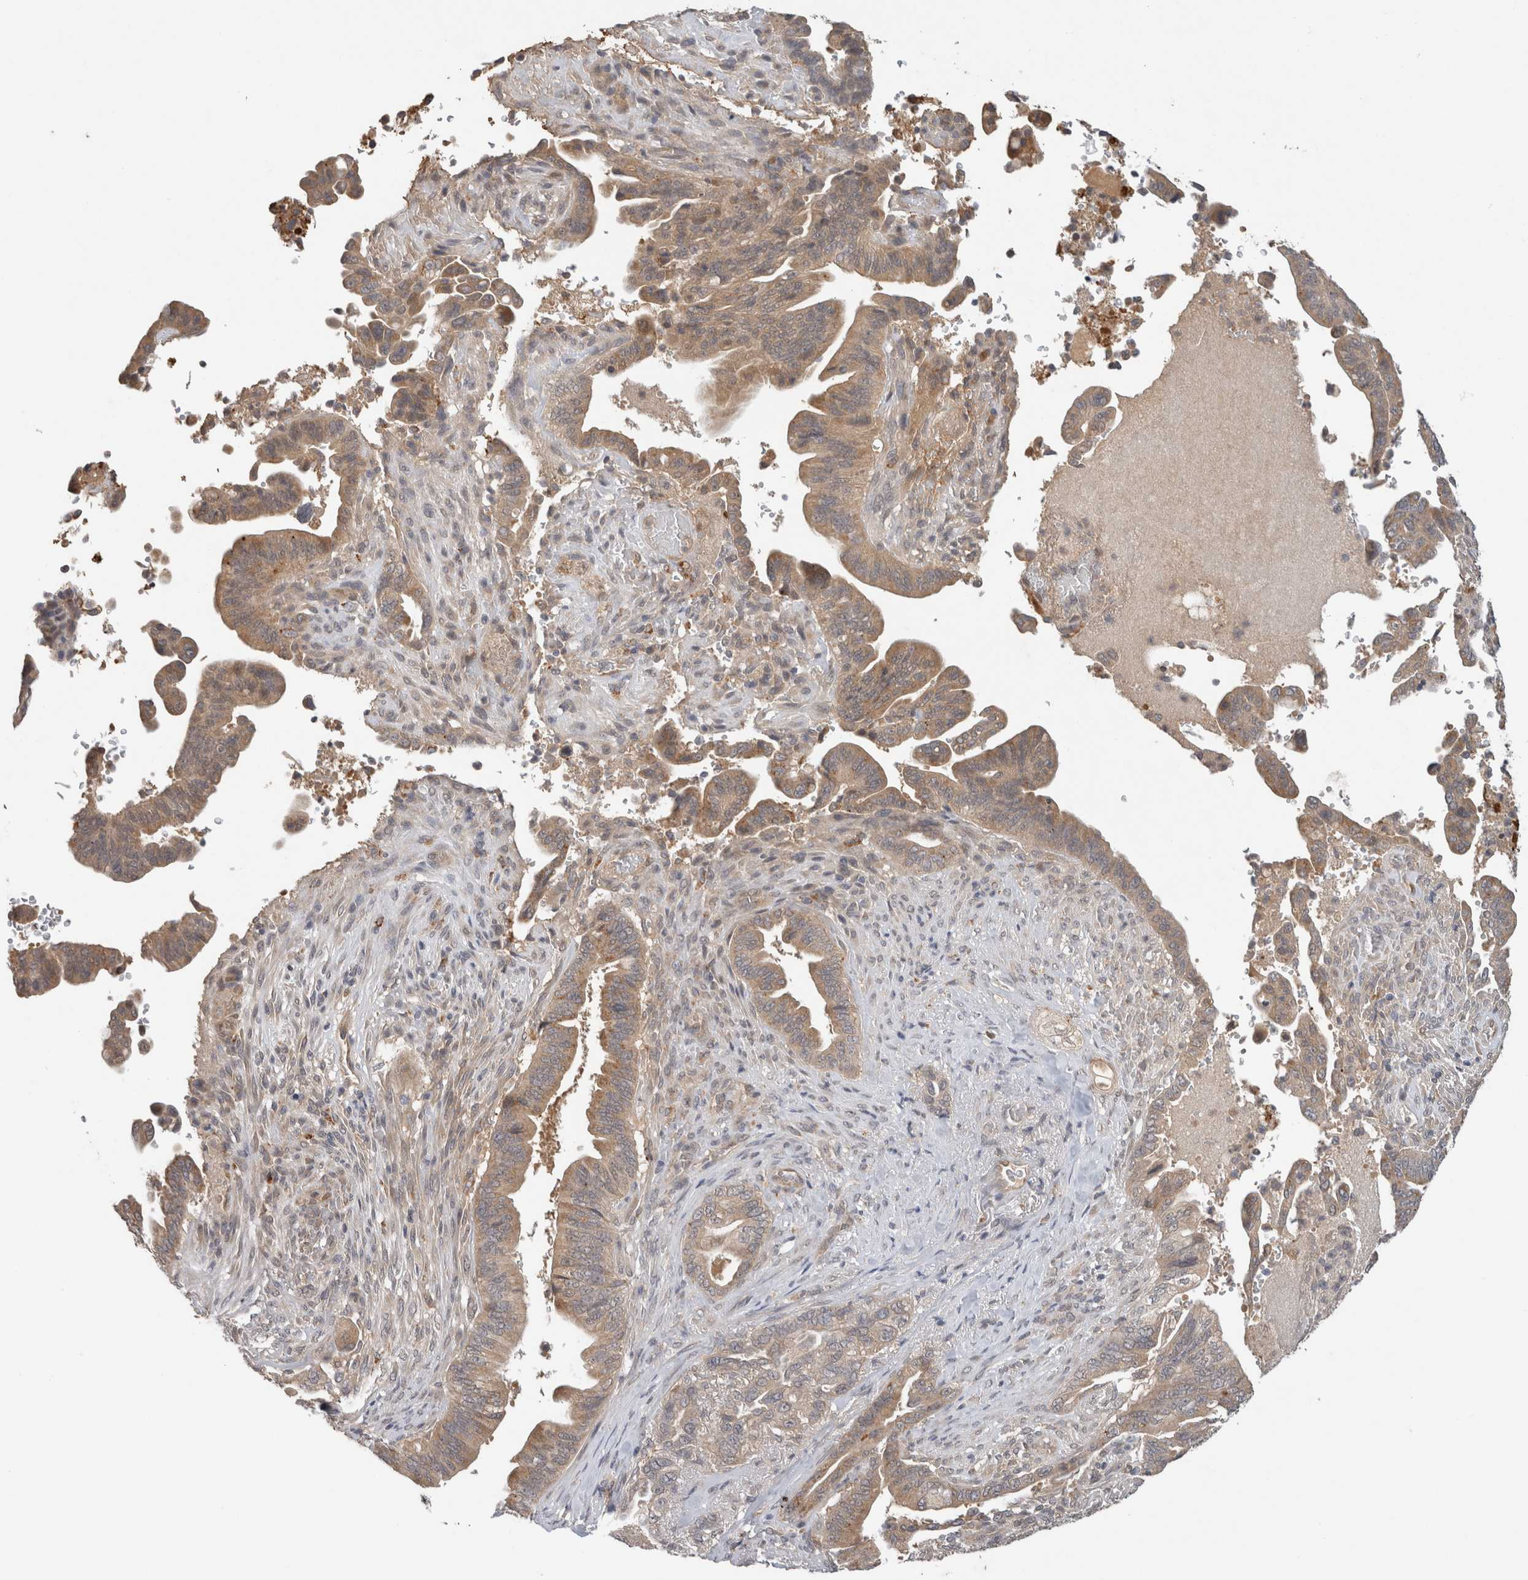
{"staining": {"intensity": "moderate", "quantity": ">75%", "location": "cytoplasmic/membranous"}, "tissue": "pancreatic cancer", "cell_type": "Tumor cells", "image_type": "cancer", "snomed": [{"axis": "morphology", "description": "Adenocarcinoma, NOS"}, {"axis": "topography", "description": "Pancreas"}], "caption": "Immunohistochemical staining of human pancreatic cancer shows medium levels of moderate cytoplasmic/membranous protein positivity in approximately >75% of tumor cells.", "gene": "SGK1", "patient": {"sex": "male", "age": 70}}